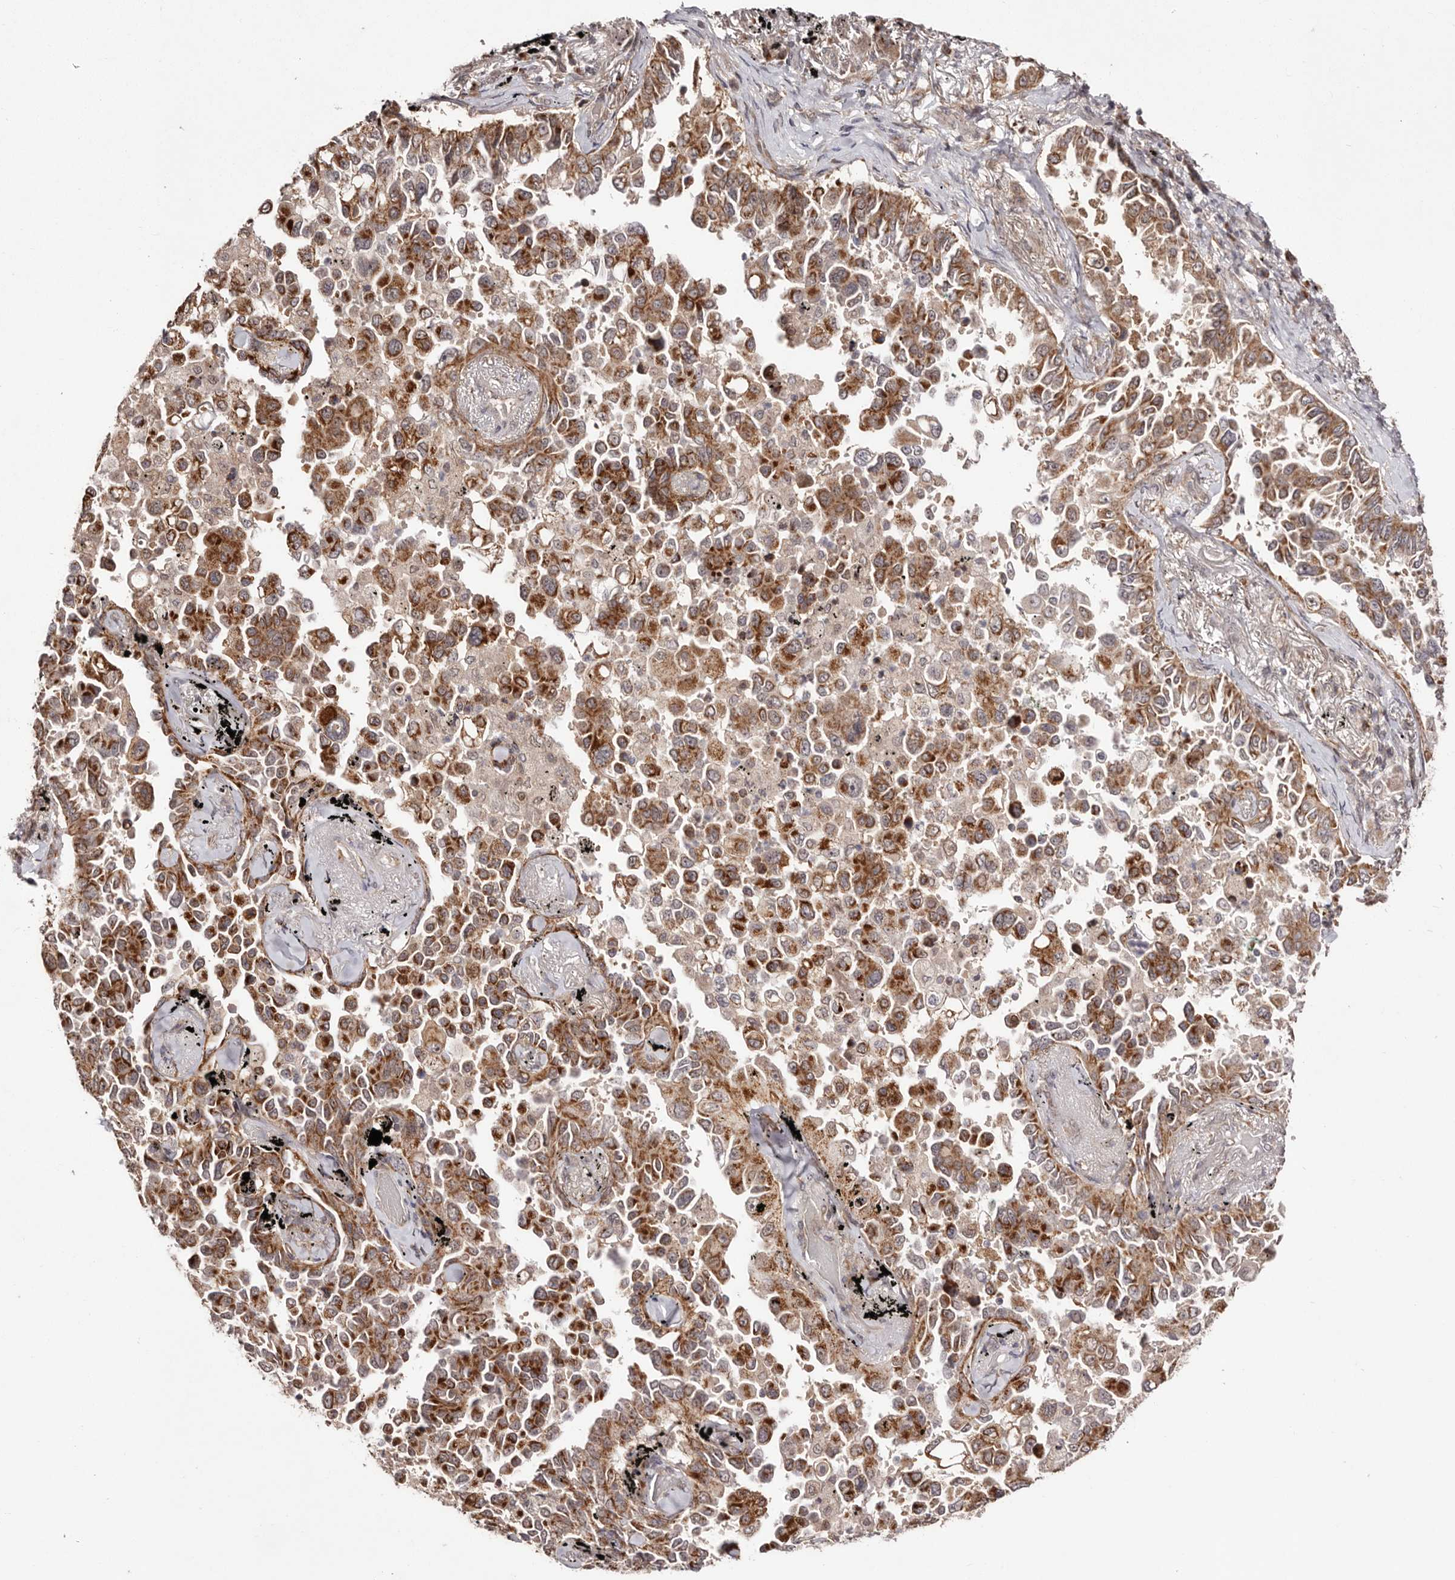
{"staining": {"intensity": "moderate", "quantity": ">75%", "location": "cytoplasmic/membranous"}, "tissue": "lung cancer", "cell_type": "Tumor cells", "image_type": "cancer", "snomed": [{"axis": "morphology", "description": "Adenocarcinoma, NOS"}, {"axis": "topography", "description": "Lung"}], "caption": "Human lung cancer stained with a brown dye demonstrates moderate cytoplasmic/membranous positive expression in about >75% of tumor cells.", "gene": "EGR3", "patient": {"sex": "female", "age": 67}}